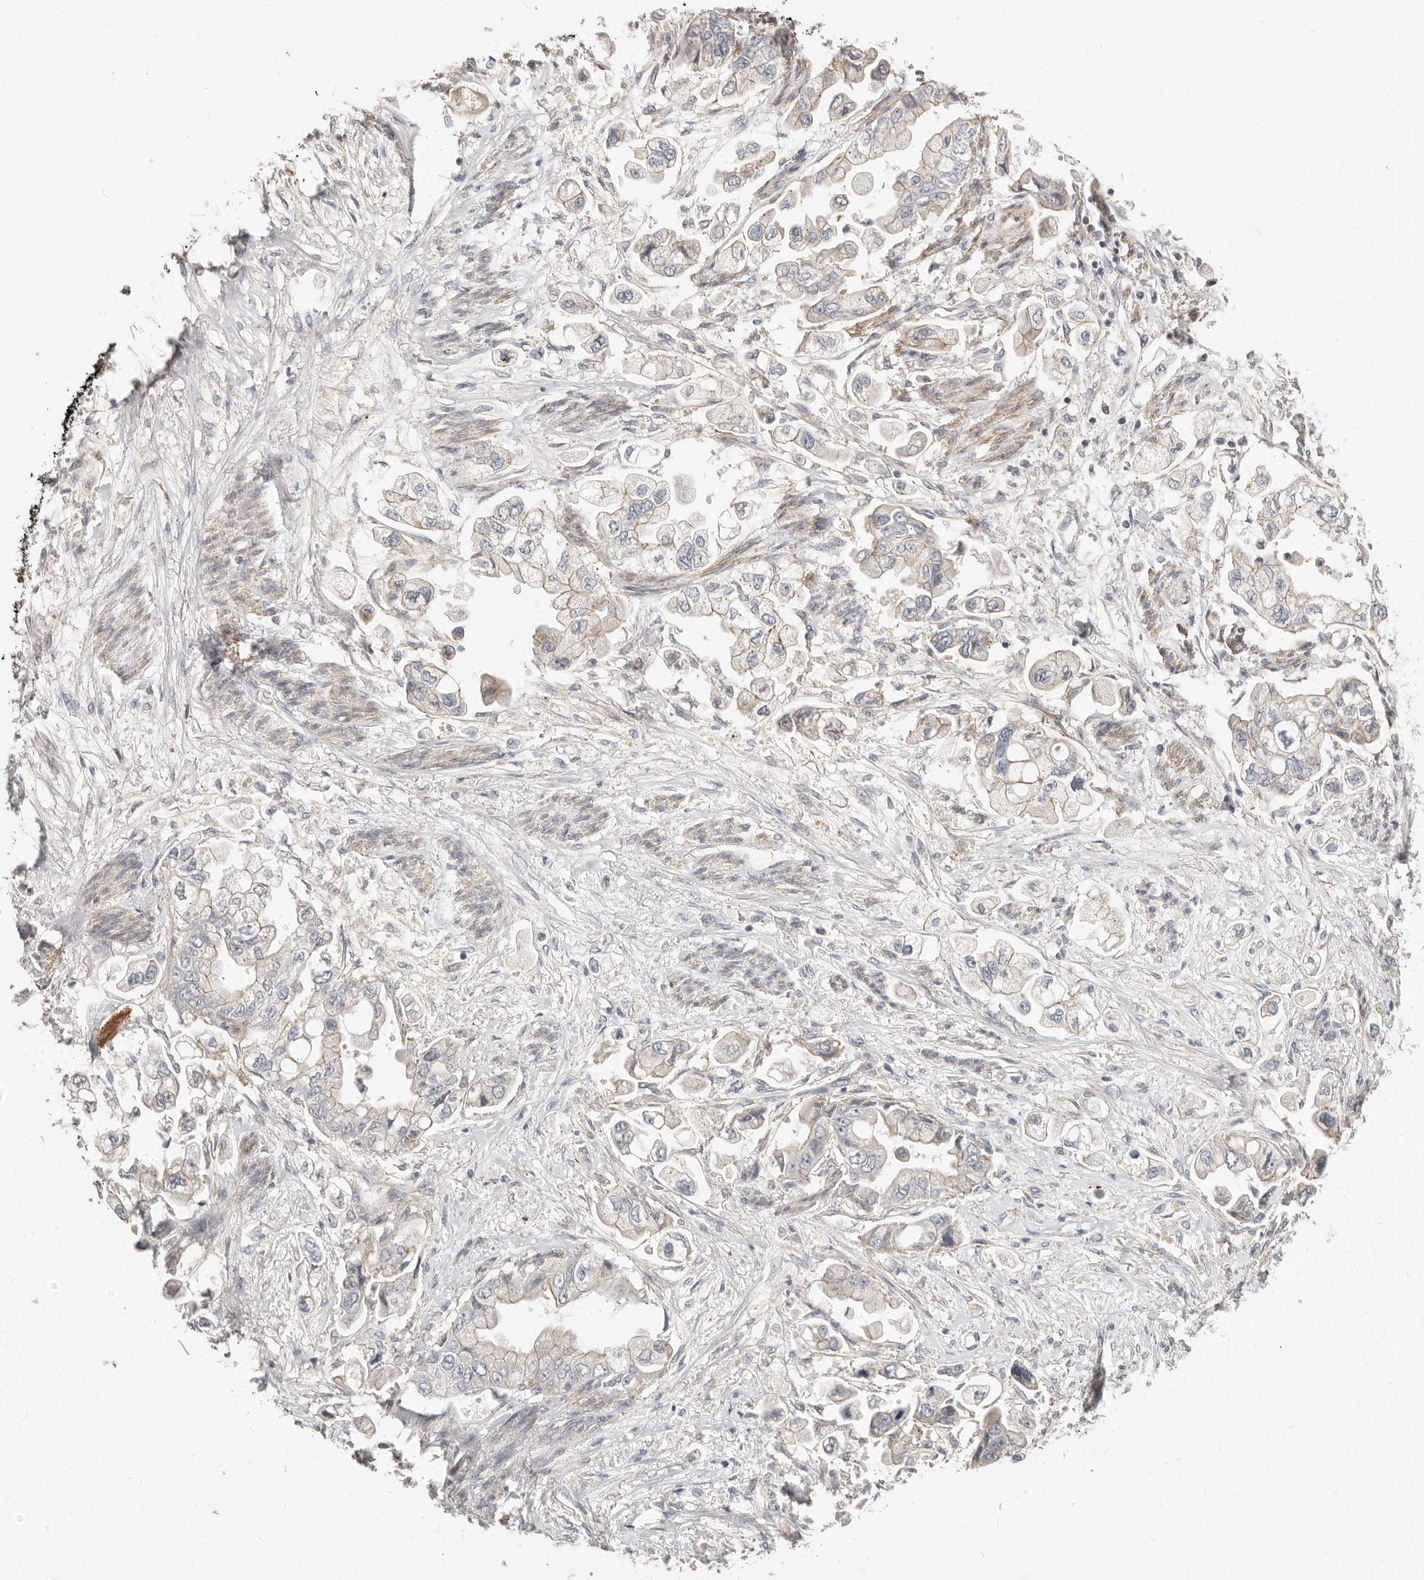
{"staining": {"intensity": "negative", "quantity": "none", "location": "none"}, "tissue": "stomach cancer", "cell_type": "Tumor cells", "image_type": "cancer", "snomed": [{"axis": "morphology", "description": "Adenocarcinoma, NOS"}, {"axis": "topography", "description": "Stomach"}], "caption": "An IHC micrograph of adenocarcinoma (stomach) is shown. There is no staining in tumor cells of adenocarcinoma (stomach).", "gene": "ZRANB1", "patient": {"sex": "male", "age": 62}}